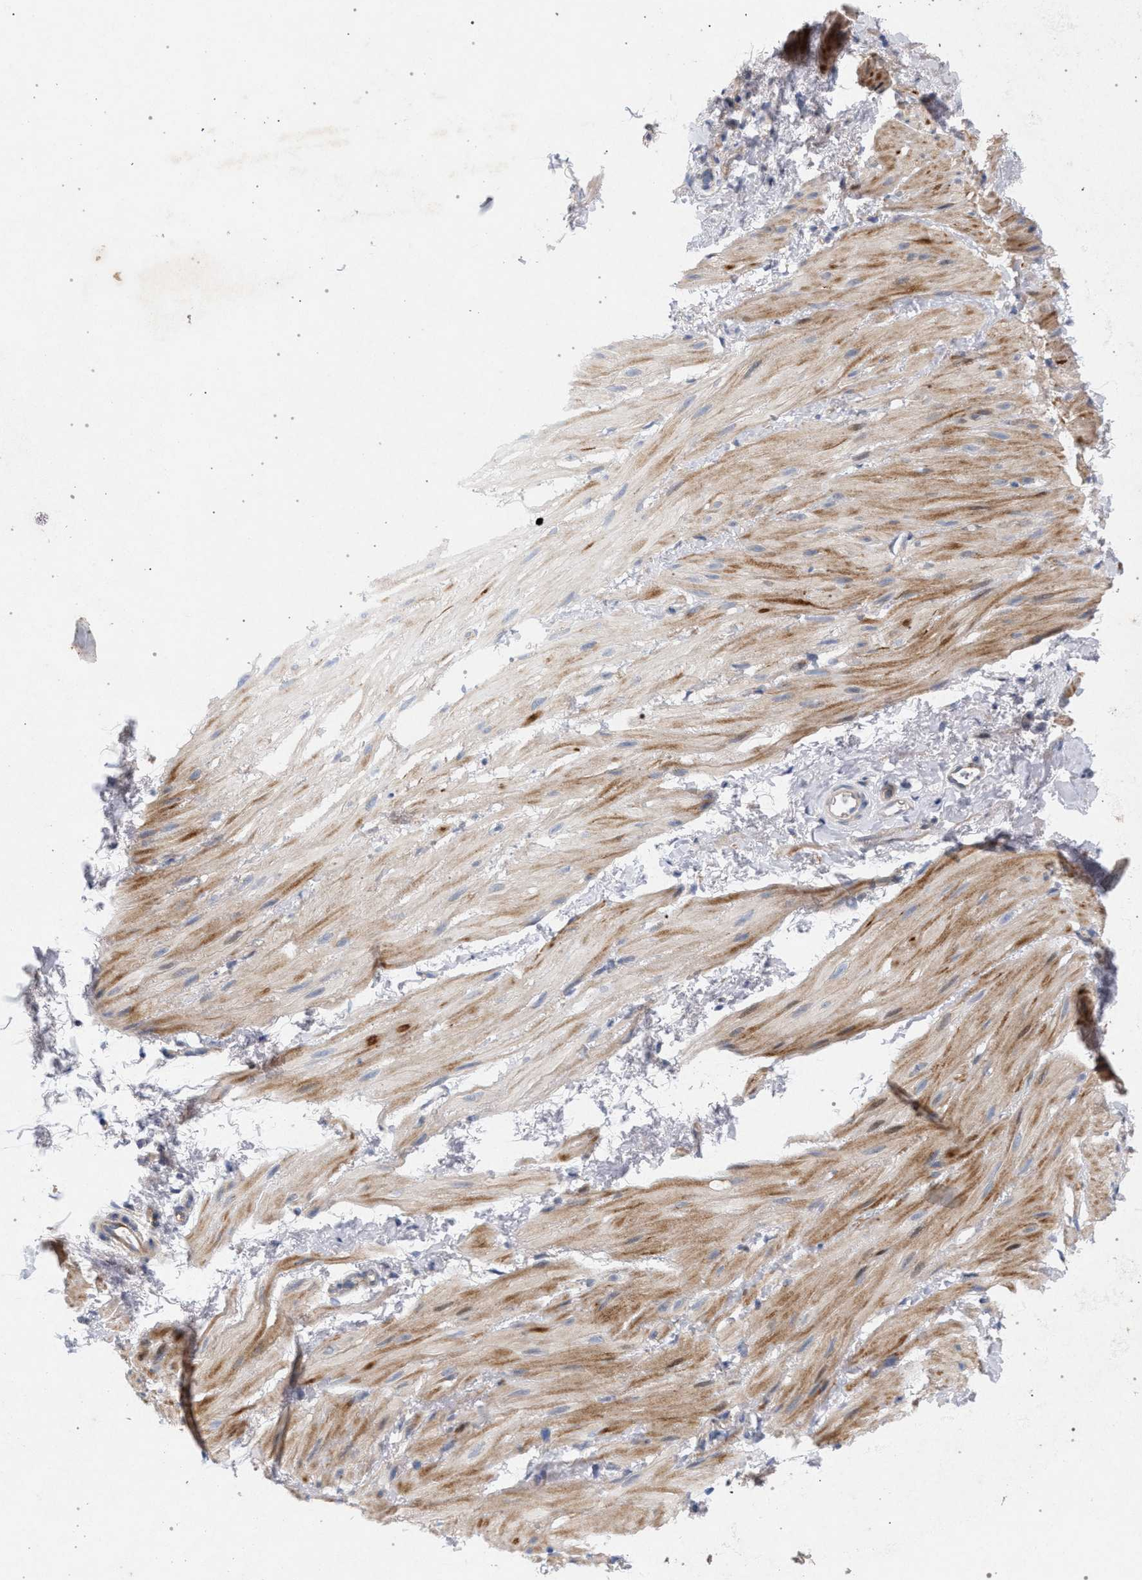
{"staining": {"intensity": "moderate", "quantity": "25%-75%", "location": "cytoplasmic/membranous"}, "tissue": "smooth muscle", "cell_type": "Smooth muscle cells", "image_type": "normal", "snomed": [{"axis": "morphology", "description": "Normal tissue, NOS"}, {"axis": "topography", "description": "Smooth muscle"}], "caption": "Smooth muscle cells display medium levels of moderate cytoplasmic/membranous expression in approximately 25%-75% of cells in unremarkable smooth muscle. Using DAB (brown) and hematoxylin (blue) stains, captured at high magnification using brightfield microscopy.", "gene": "MAMDC2", "patient": {"sex": "male", "age": 16}}